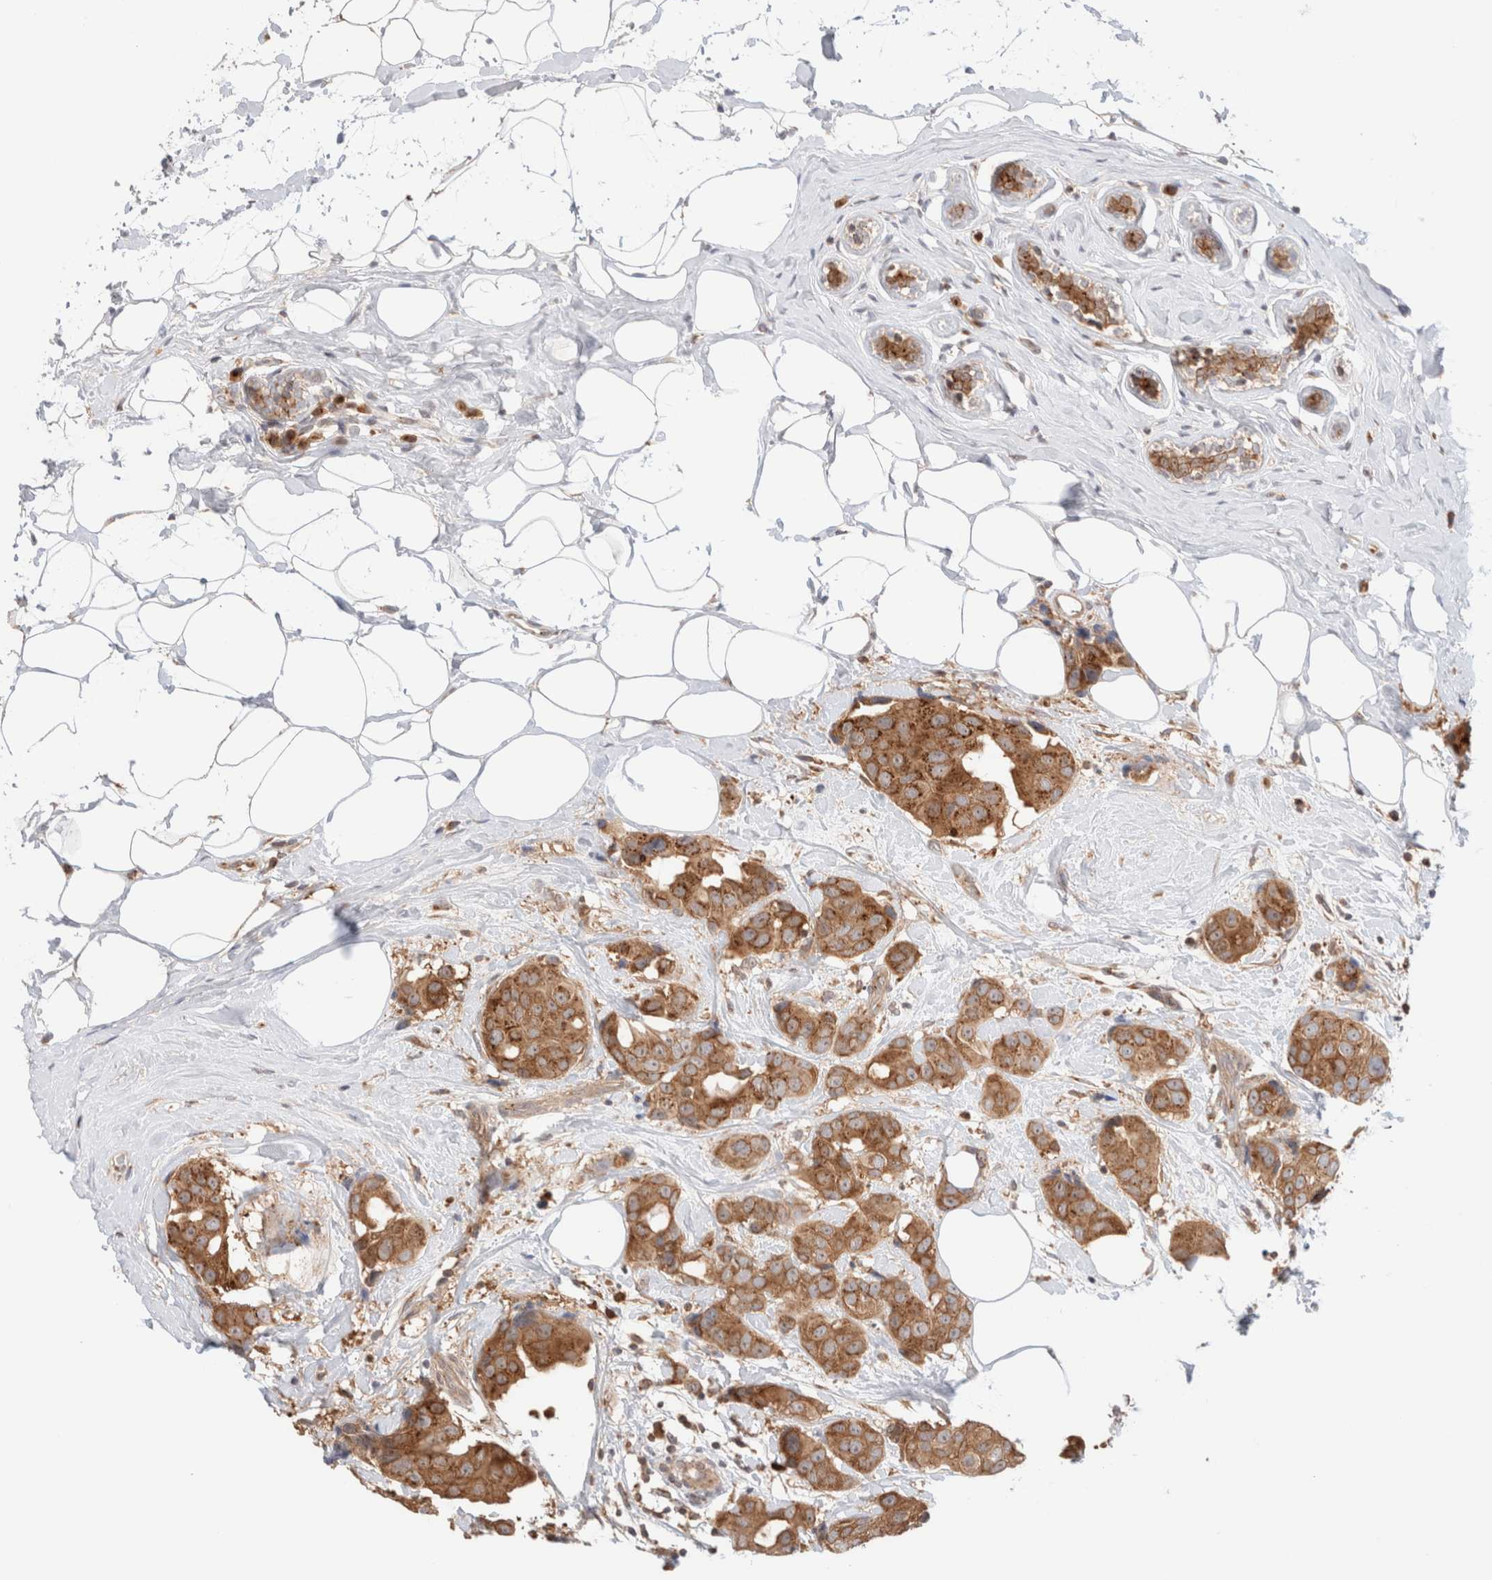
{"staining": {"intensity": "moderate", "quantity": ">75%", "location": "cytoplasmic/membranous"}, "tissue": "breast cancer", "cell_type": "Tumor cells", "image_type": "cancer", "snomed": [{"axis": "morphology", "description": "Normal tissue, NOS"}, {"axis": "morphology", "description": "Duct carcinoma"}, {"axis": "topography", "description": "Breast"}], "caption": "DAB immunohistochemical staining of human breast cancer demonstrates moderate cytoplasmic/membranous protein positivity in approximately >75% of tumor cells.", "gene": "XKR4", "patient": {"sex": "female", "age": 39}}